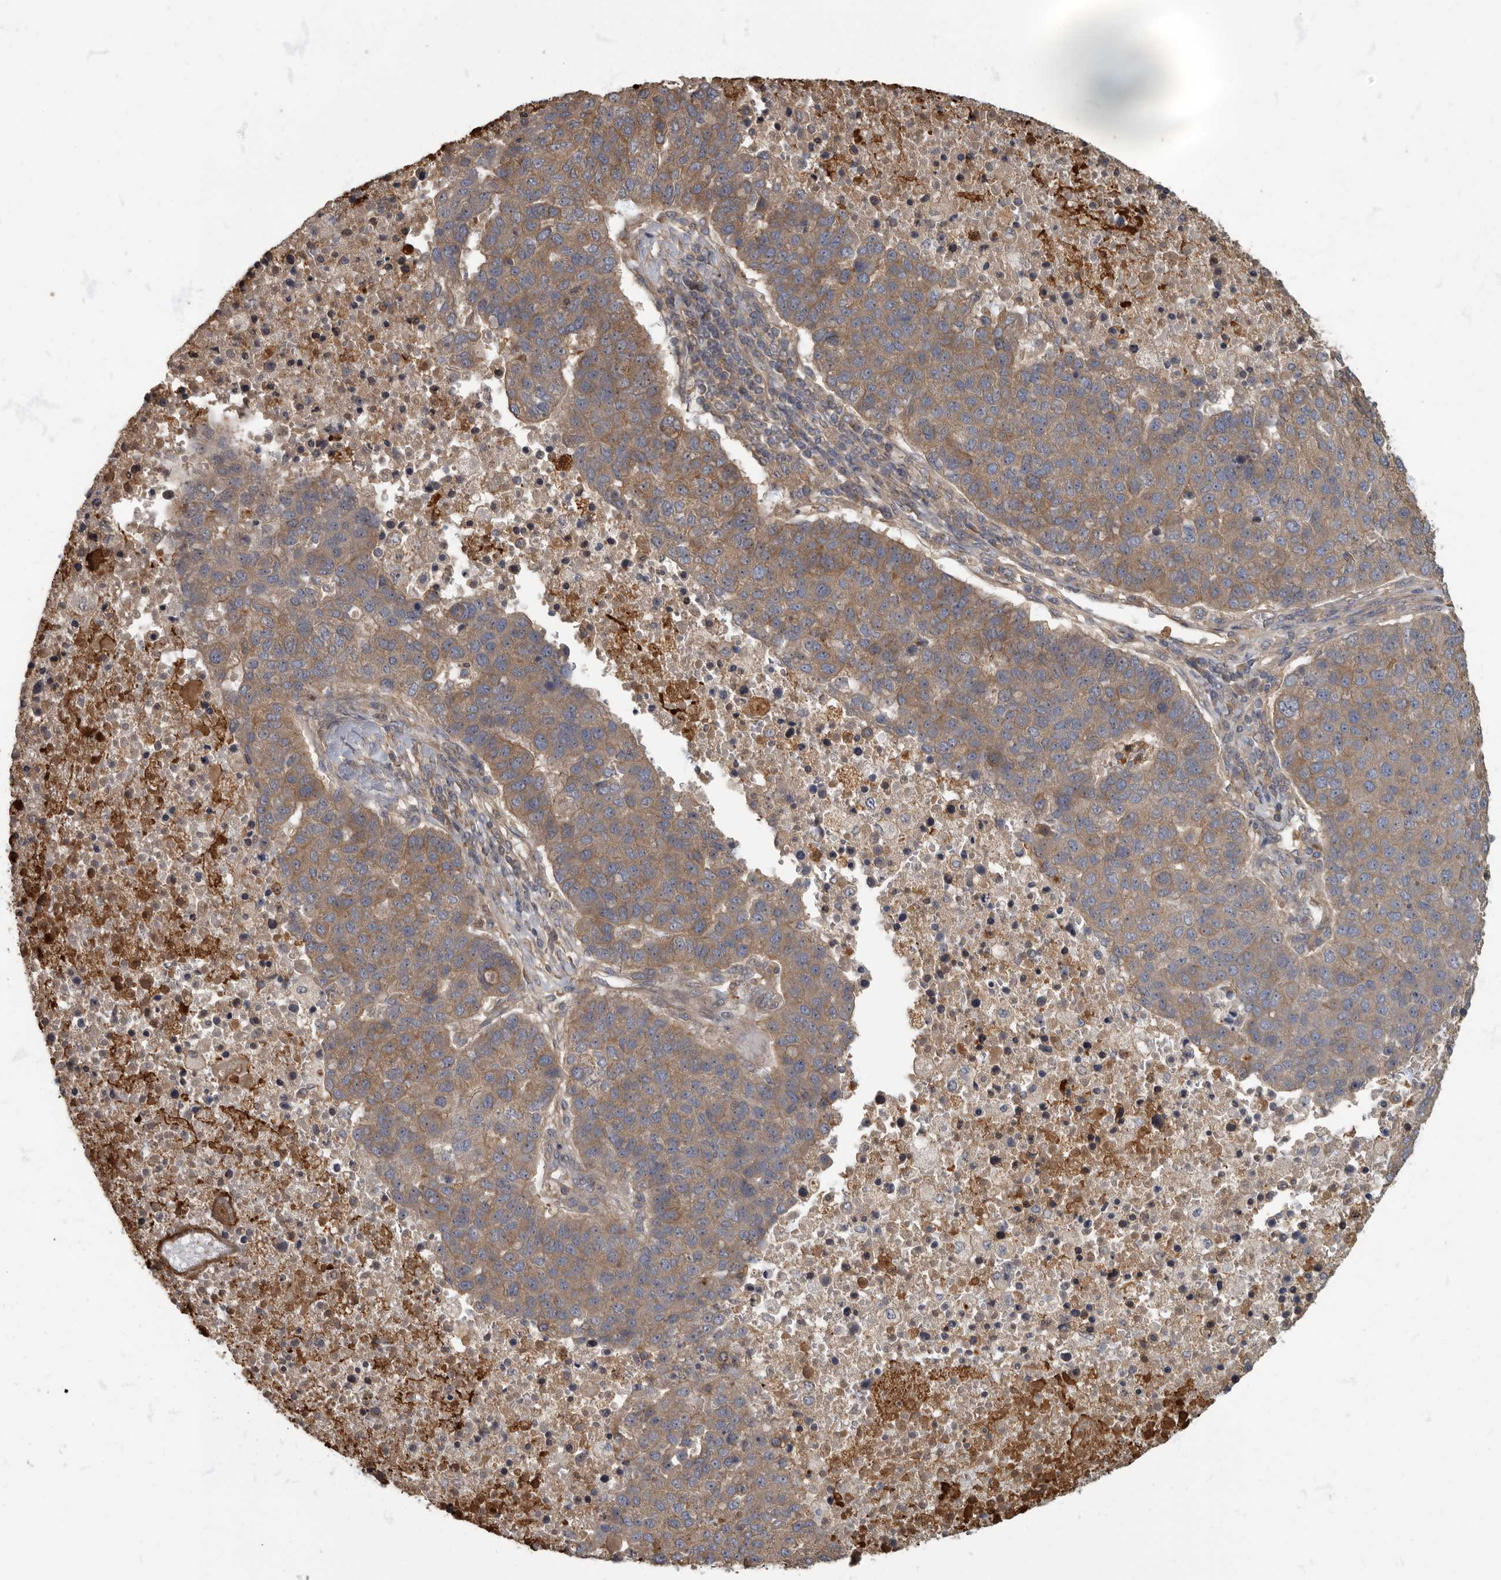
{"staining": {"intensity": "moderate", "quantity": ">75%", "location": "cytoplasmic/membranous"}, "tissue": "pancreatic cancer", "cell_type": "Tumor cells", "image_type": "cancer", "snomed": [{"axis": "morphology", "description": "Adenocarcinoma, NOS"}, {"axis": "topography", "description": "Pancreas"}], "caption": "An image of human adenocarcinoma (pancreatic) stained for a protein exhibits moderate cytoplasmic/membranous brown staining in tumor cells.", "gene": "DAAM1", "patient": {"sex": "female", "age": 61}}